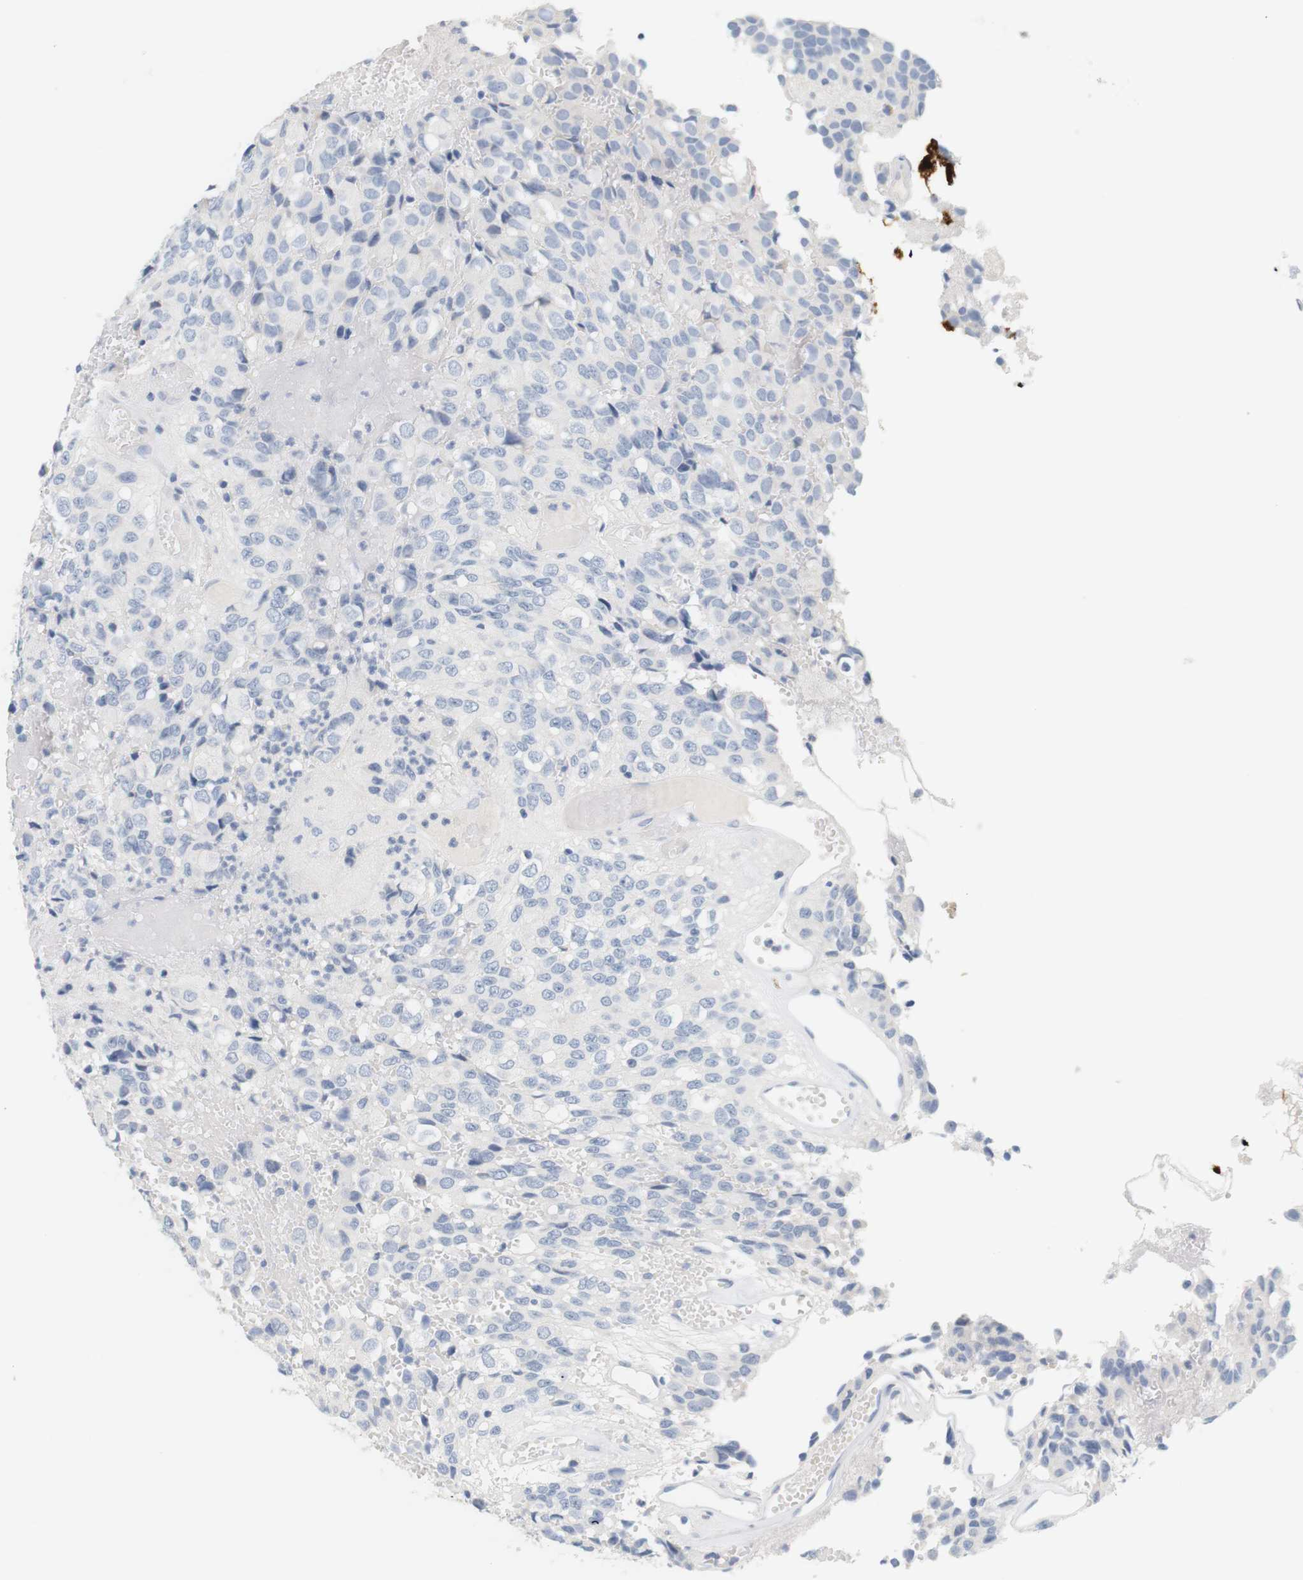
{"staining": {"intensity": "negative", "quantity": "none", "location": "none"}, "tissue": "glioma", "cell_type": "Tumor cells", "image_type": "cancer", "snomed": [{"axis": "morphology", "description": "Glioma, malignant, High grade"}, {"axis": "topography", "description": "Brain"}], "caption": "DAB (3,3'-diaminobenzidine) immunohistochemical staining of malignant glioma (high-grade) exhibits no significant positivity in tumor cells.", "gene": "OPRM1", "patient": {"sex": "male", "age": 32}}